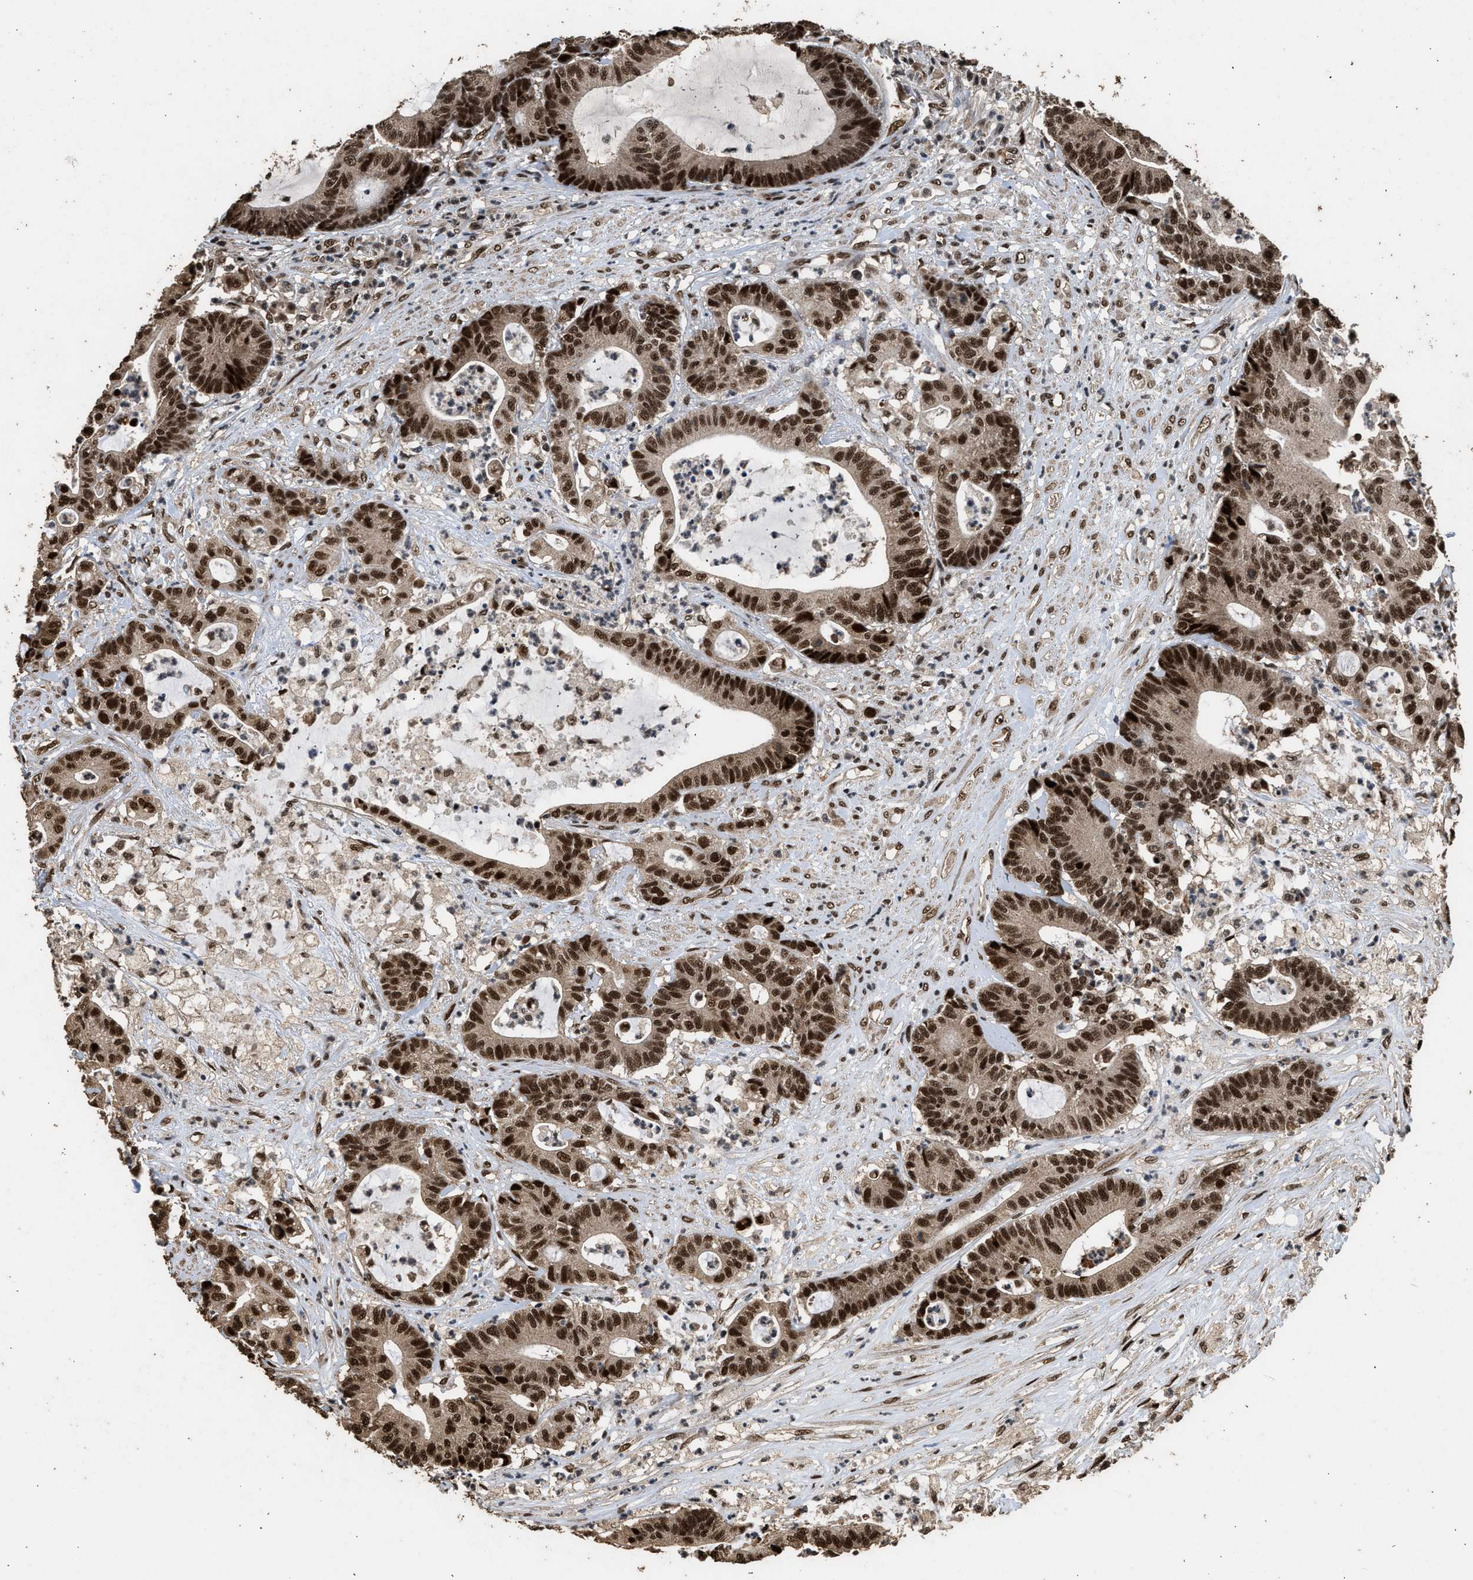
{"staining": {"intensity": "strong", "quantity": ">75%", "location": "cytoplasmic/membranous,nuclear"}, "tissue": "colorectal cancer", "cell_type": "Tumor cells", "image_type": "cancer", "snomed": [{"axis": "morphology", "description": "Adenocarcinoma, NOS"}, {"axis": "topography", "description": "Colon"}], "caption": "Colorectal cancer tissue reveals strong cytoplasmic/membranous and nuclear staining in approximately >75% of tumor cells", "gene": "PPP4R3B", "patient": {"sex": "female", "age": 84}}